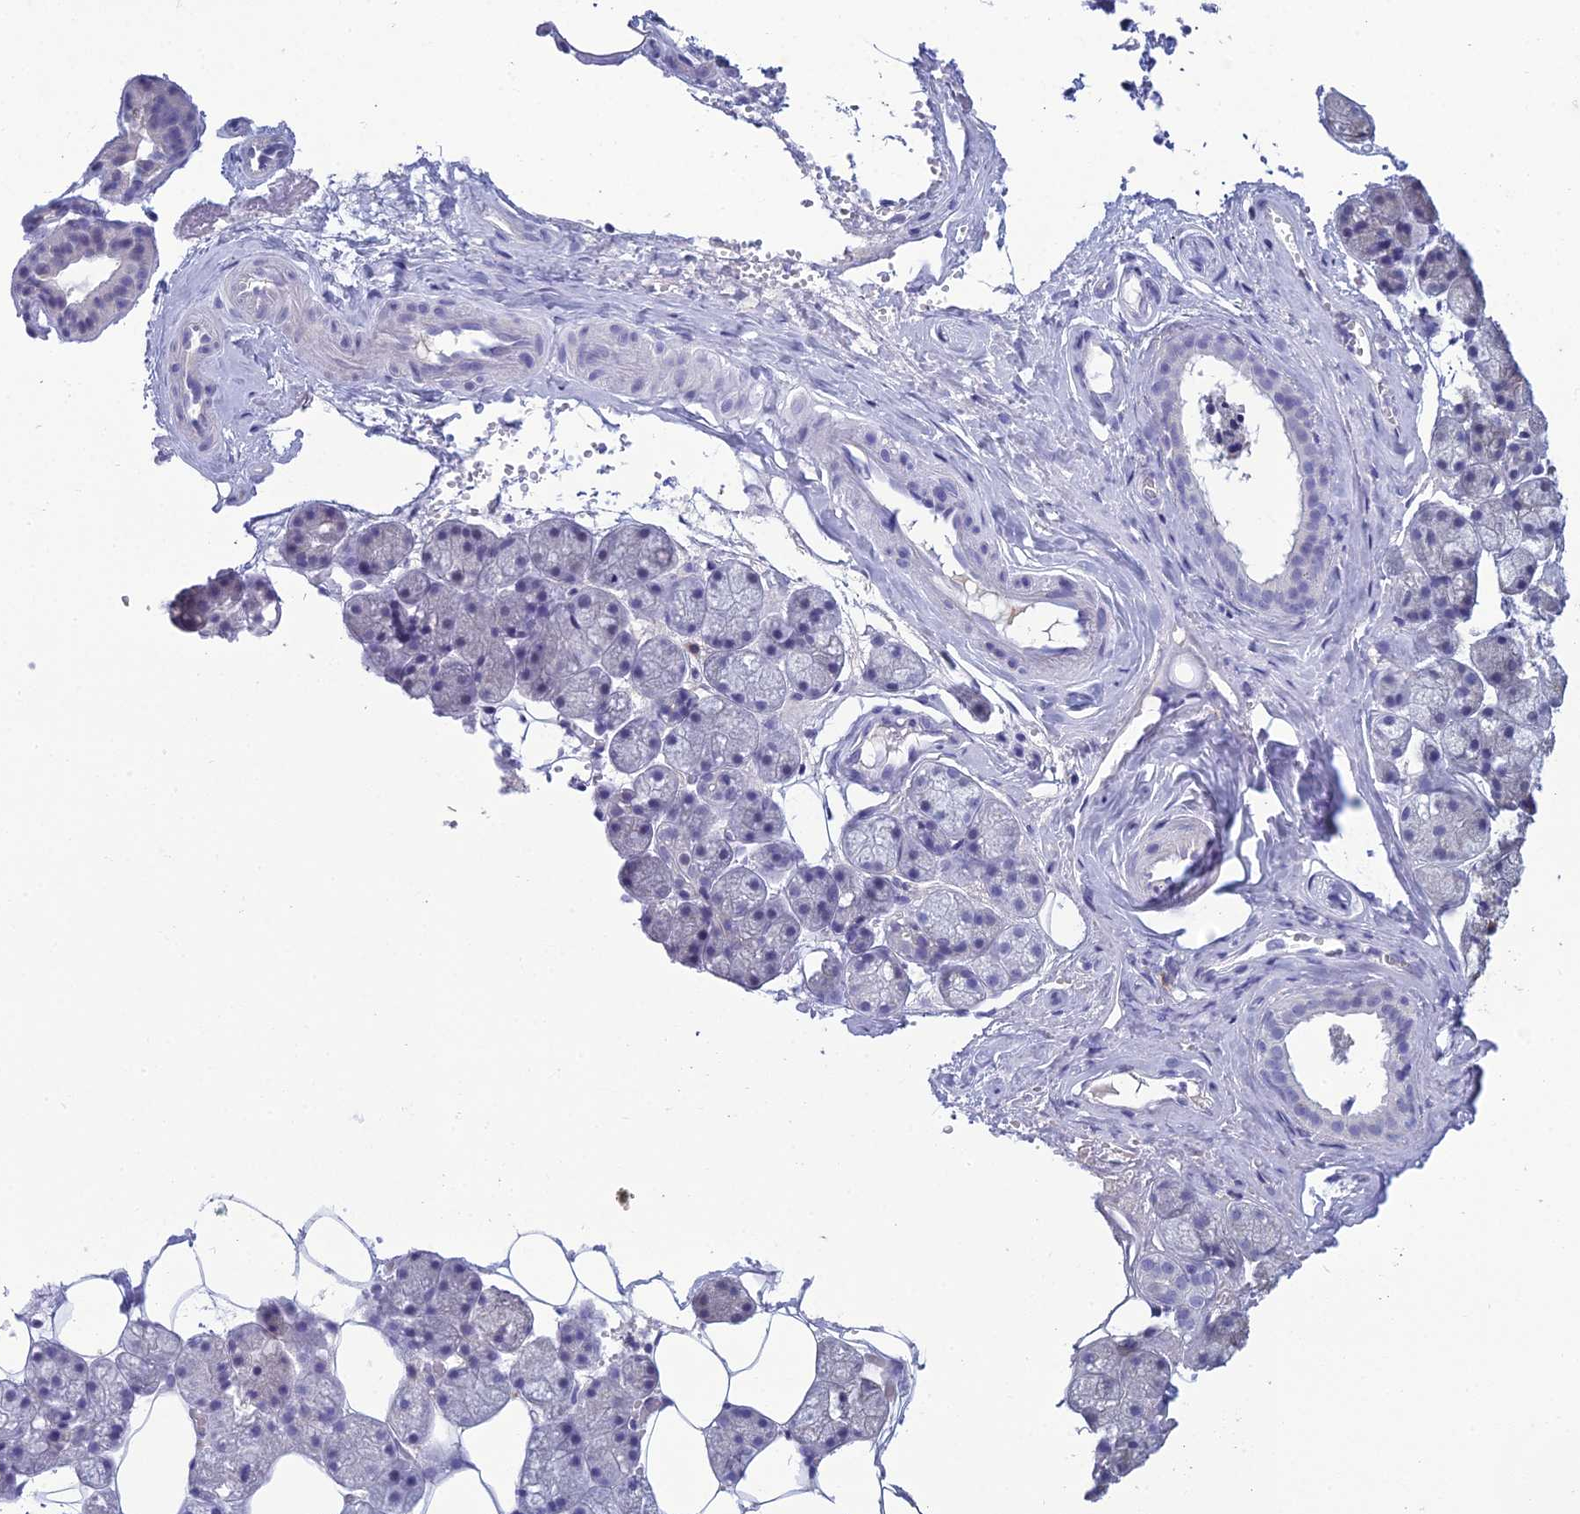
{"staining": {"intensity": "negative", "quantity": "none", "location": "none"}, "tissue": "salivary gland", "cell_type": "Glandular cells", "image_type": "normal", "snomed": [{"axis": "morphology", "description": "Normal tissue, NOS"}, {"axis": "topography", "description": "Salivary gland"}], "caption": "Human salivary gland stained for a protein using immunohistochemistry reveals no positivity in glandular cells.", "gene": "MUC13", "patient": {"sex": "male", "age": 62}}